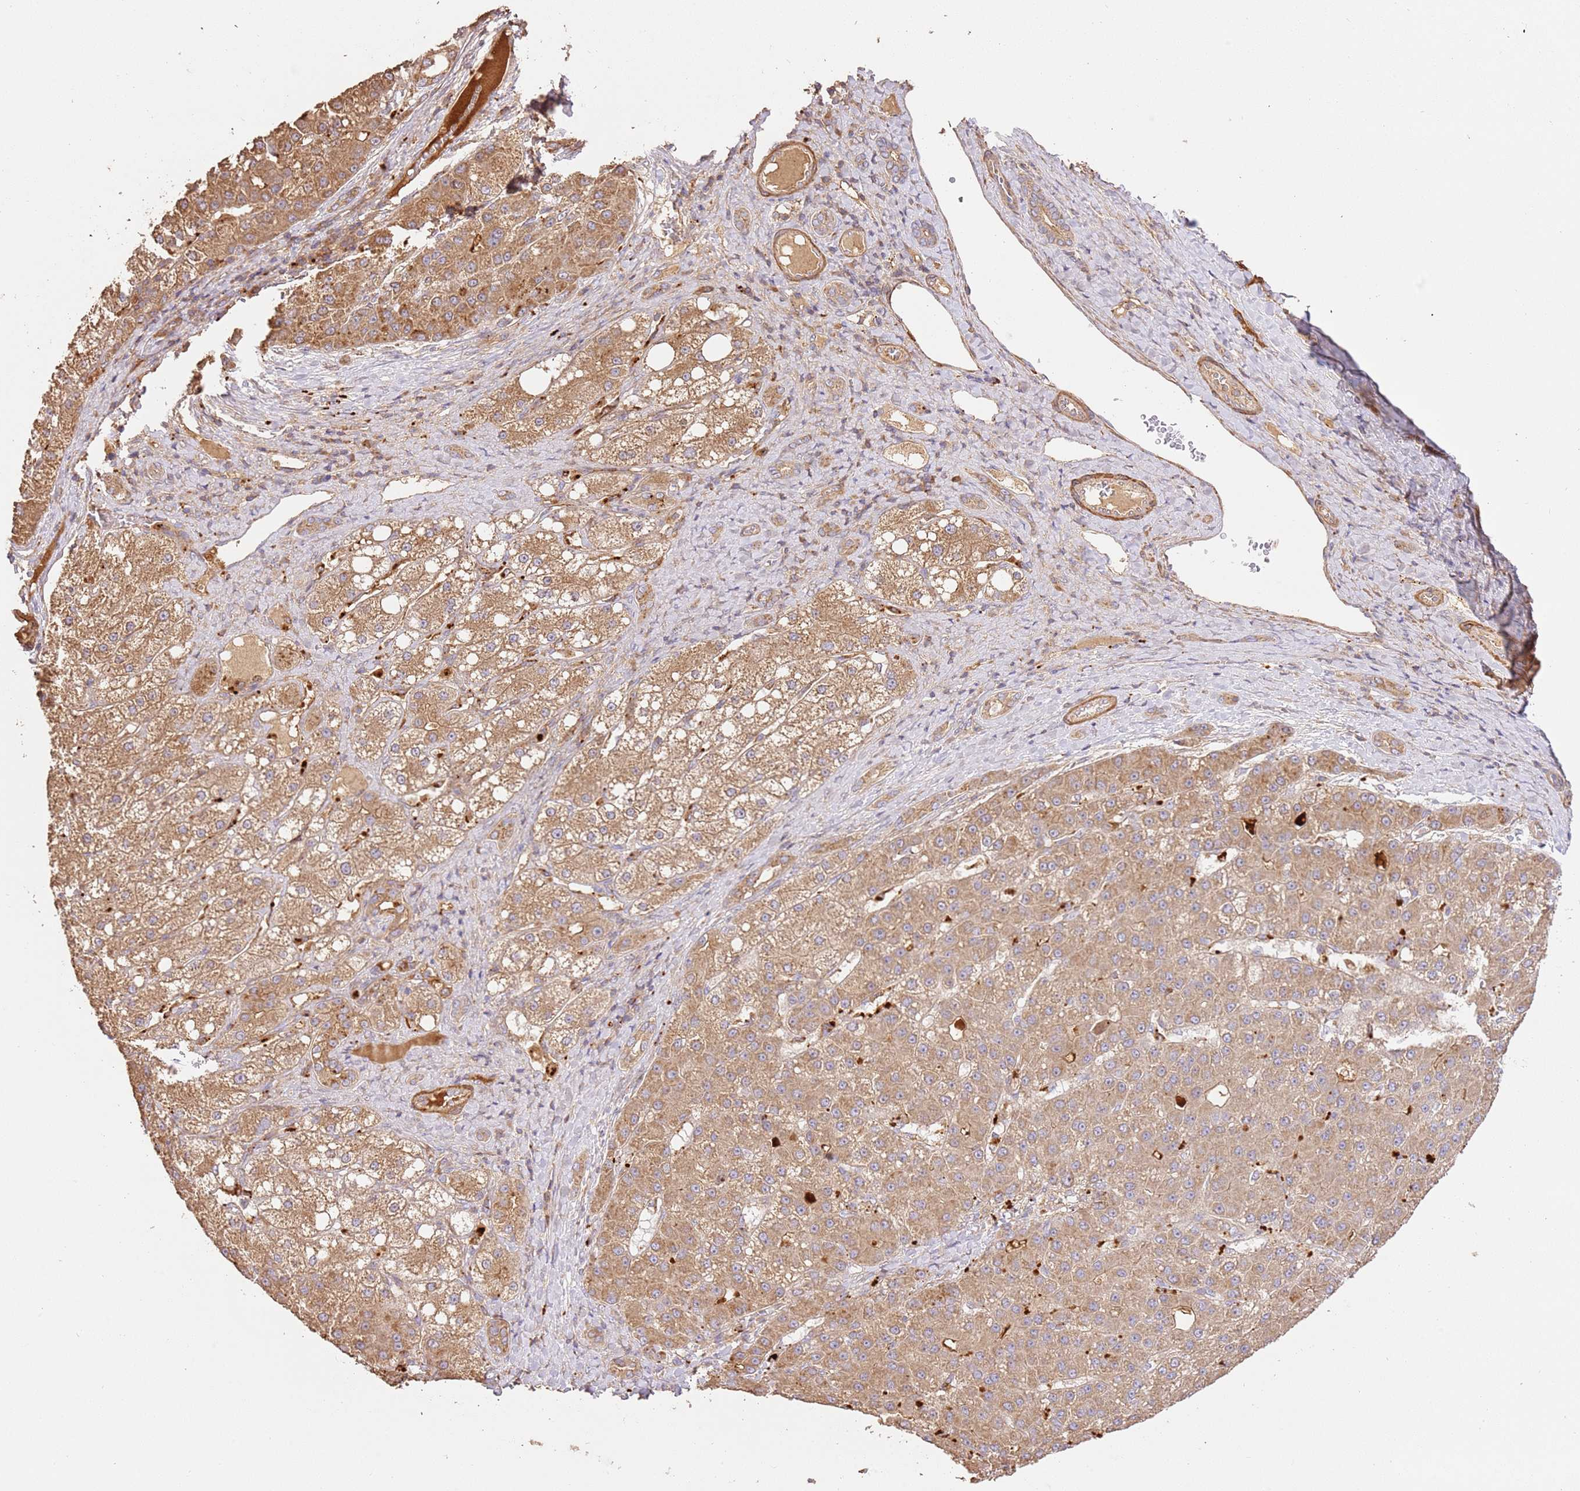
{"staining": {"intensity": "moderate", "quantity": ">75%", "location": "cytoplasmic/membranous"}, "tissue": "liver cancer", "cell_type": "Tumor cells", "image_type": "cancer", "snomed": [{"axis": "morphology", "description": "Carcinoma, Hepatocellular, NOS"}, {"axis": "topography", "description": "Liver"}], "caption": "IHC micrograph of neoplastic tissue: hepatocellular carcinoma (liver) stained using immunohistochemistry (IHC) displays medium levels of moderate protein expression localized specifically in the cytoplasmic/membranous of tumor cells, appearing as a cytoplasmic/membranous brown color.", "gene": "CEP55", "patient": {"sex": "male", "age": 67}}